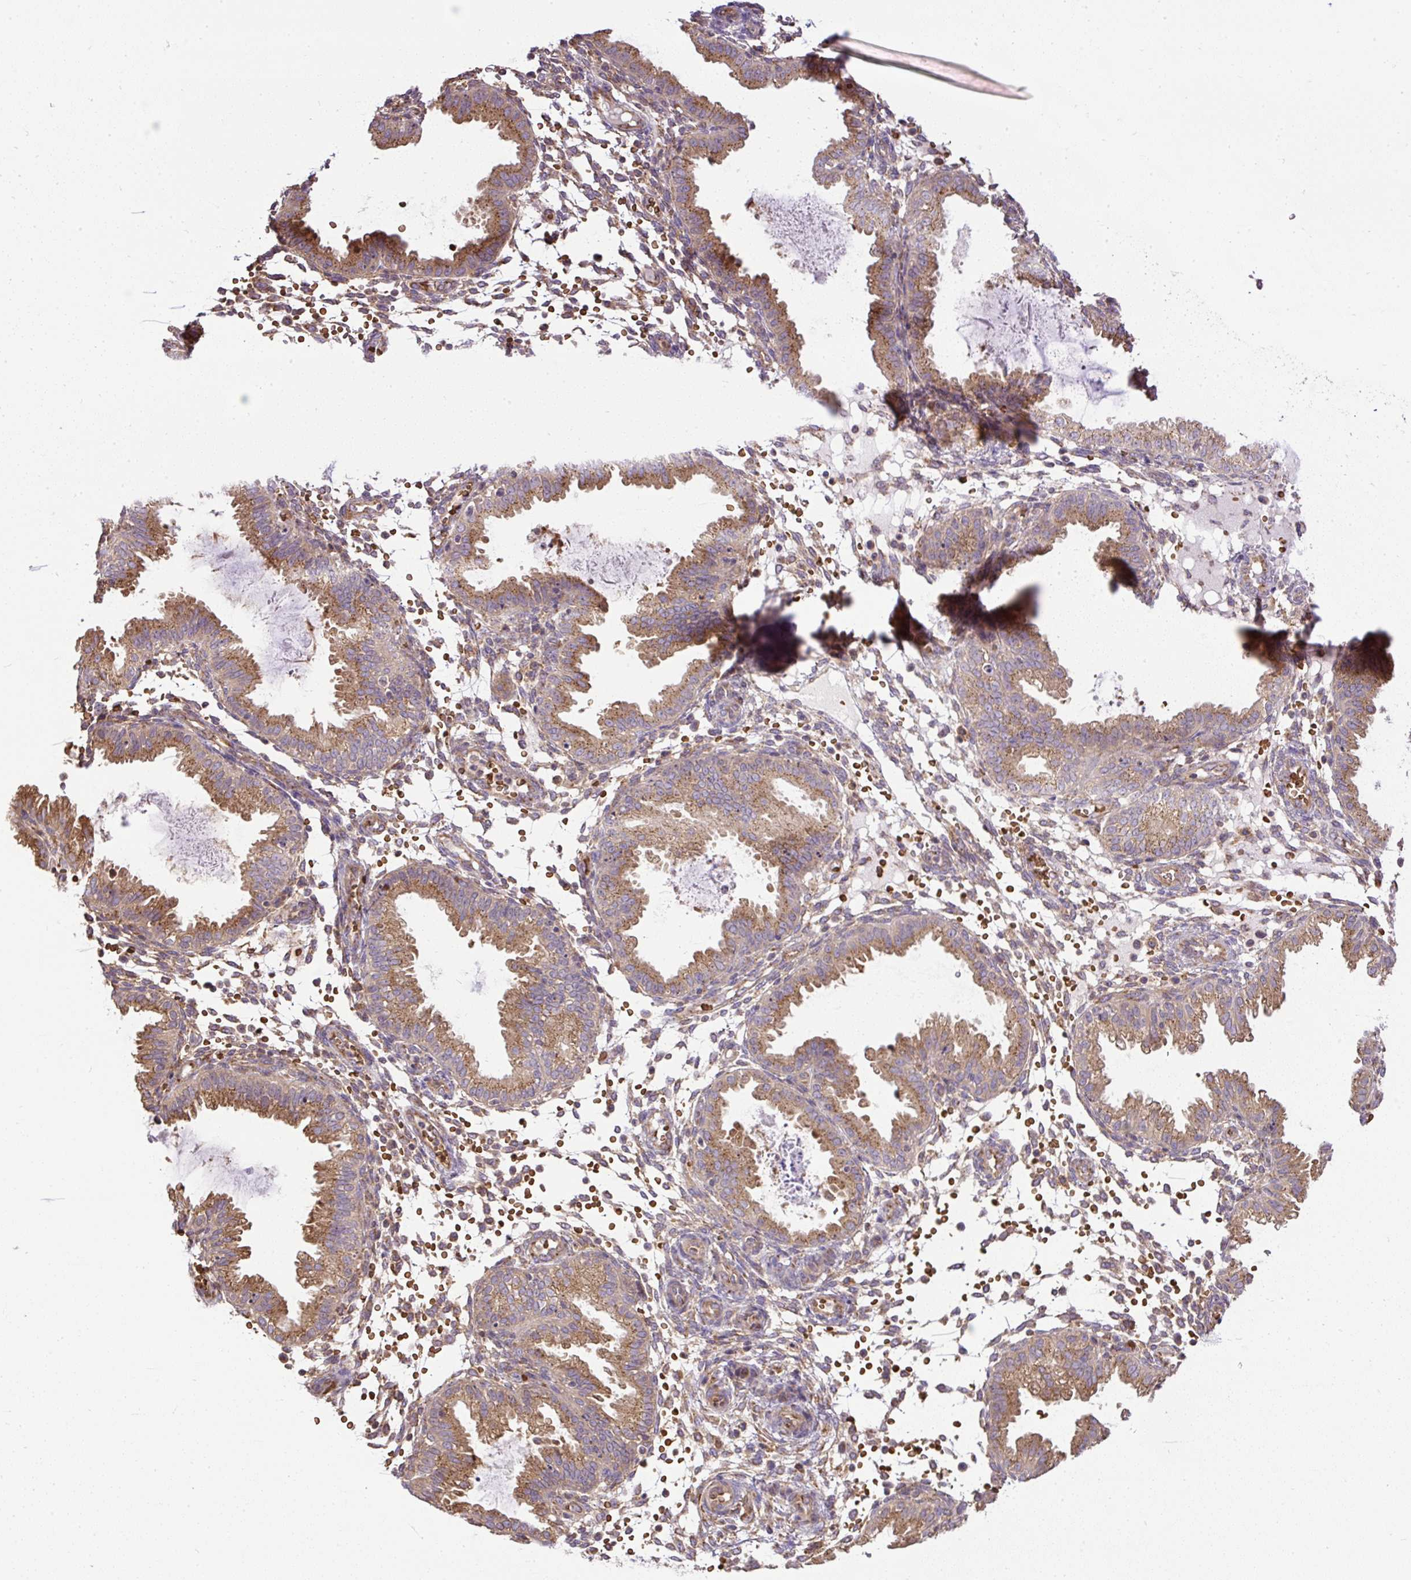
{"staining": {"intensity": "moderate", "quantity": "<25%", "location": "cytoplasmic/membranous"}, "tissue": "endometrium", "cell_type": "Cells in endometrial stroma", "image_type": "normal", "snomed": [{"axis": "morphology", "description": "Normal tissue, NOS"}, {"axis": "topography", "description": "Endometrium"}], "caption": "A brown stain highlights moderate cytoplasmic/membranous staining of a protein in cells in endometrial stroma of normal endometrium. Immunohistochemistry stains the protein of interest in brown and the nuclei are stained blue.", "gene": "SMC4", "patient": {"sex": "female", "age": 33}}